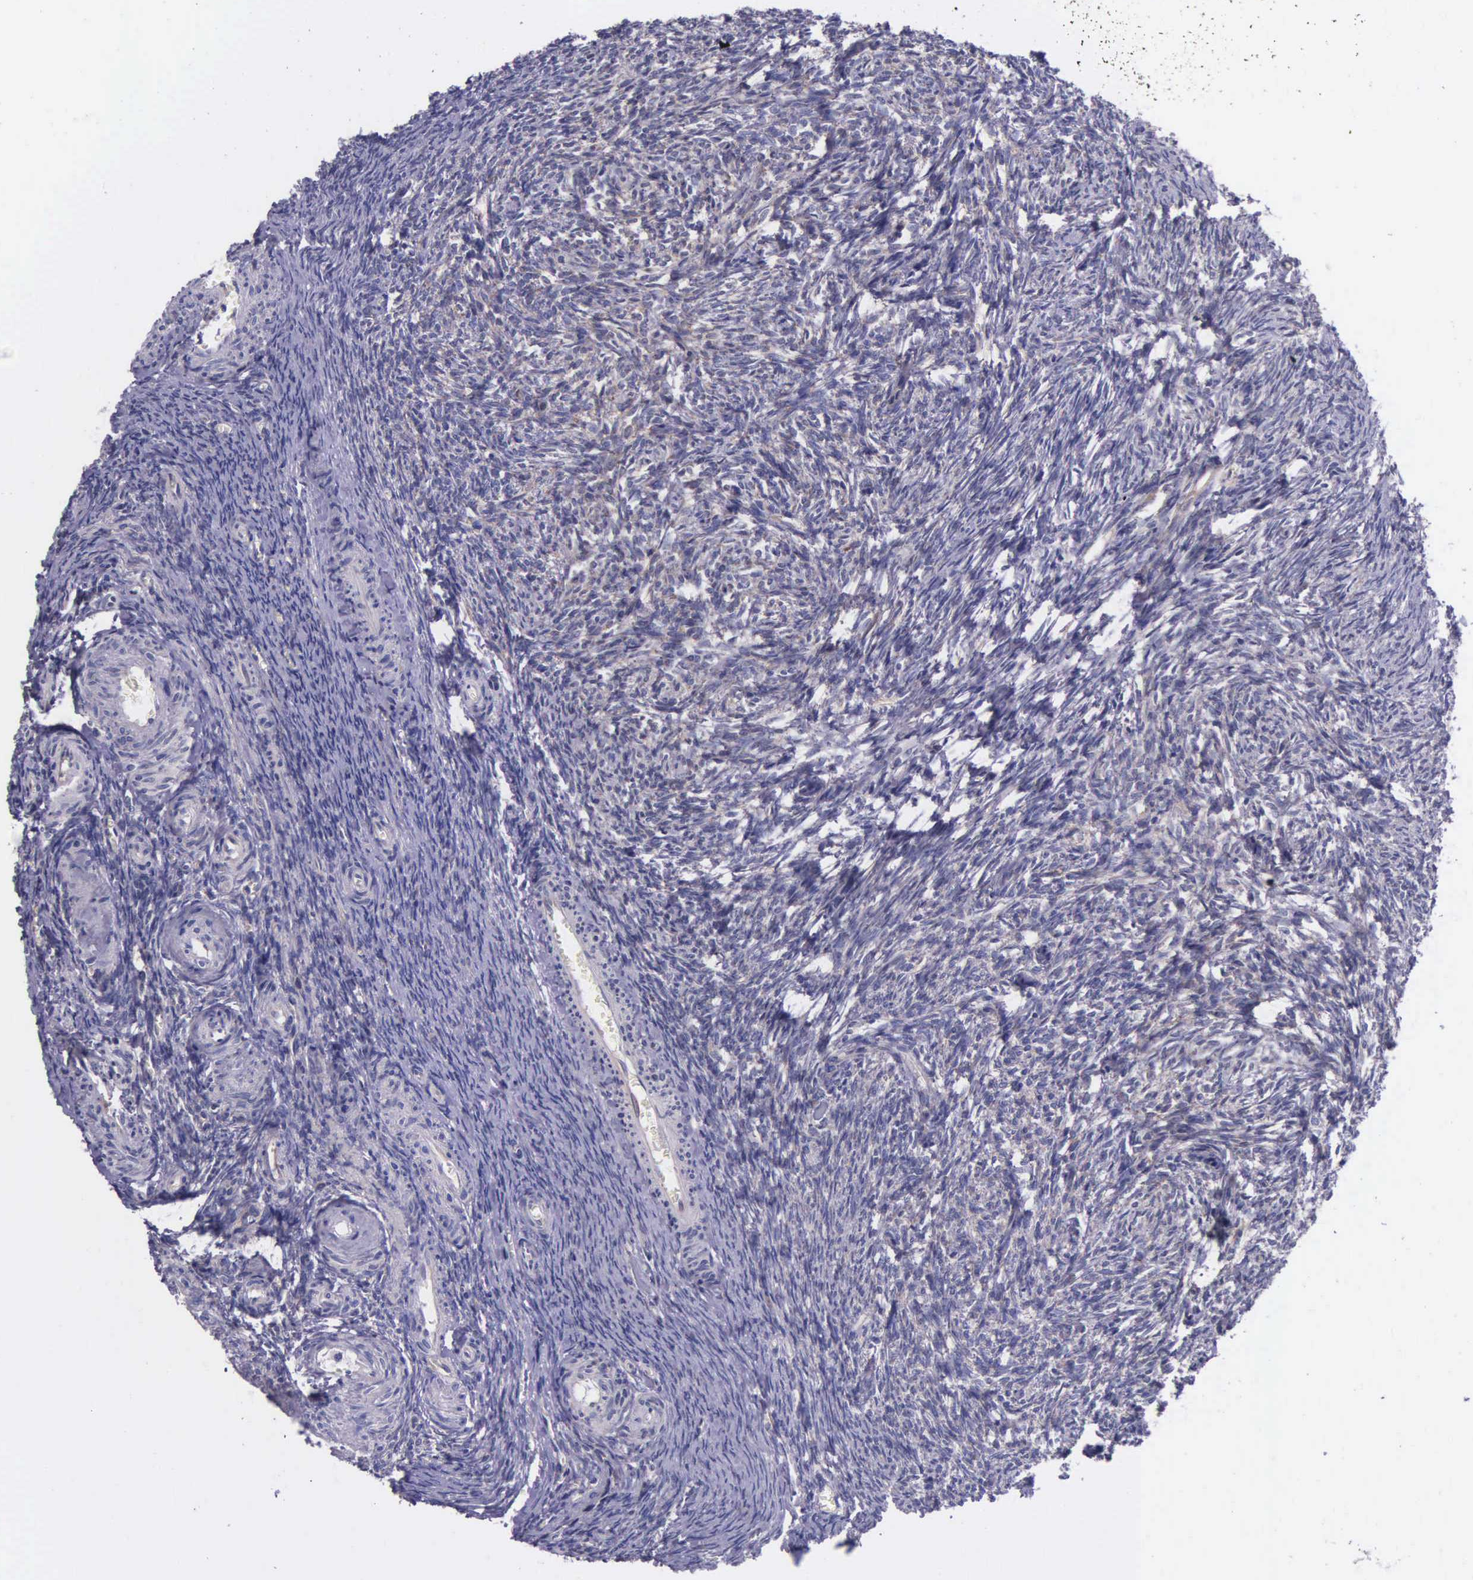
{"staining": {"intensity": "weak", "quantity": "25%-75%", "location": "cytoplasmic/membranous"}, "tissue": "ovary", "cell_type": "Ovarian stroma cells", "image_type": "normal", "snomed": [{"axis": "morphology", "description": "Normal tissue, NOS"}, {"axis": "topography", "description": "Ovary"}], "caption": "This photomicrograph displays IHC staining of benign human ovary, with low weak cytoplasmic/membranous staining in approximately 25%-75% of ovarian stroma cells.", "gene": "NSDHL", "patient": {"sex": "female", "age": 54}}